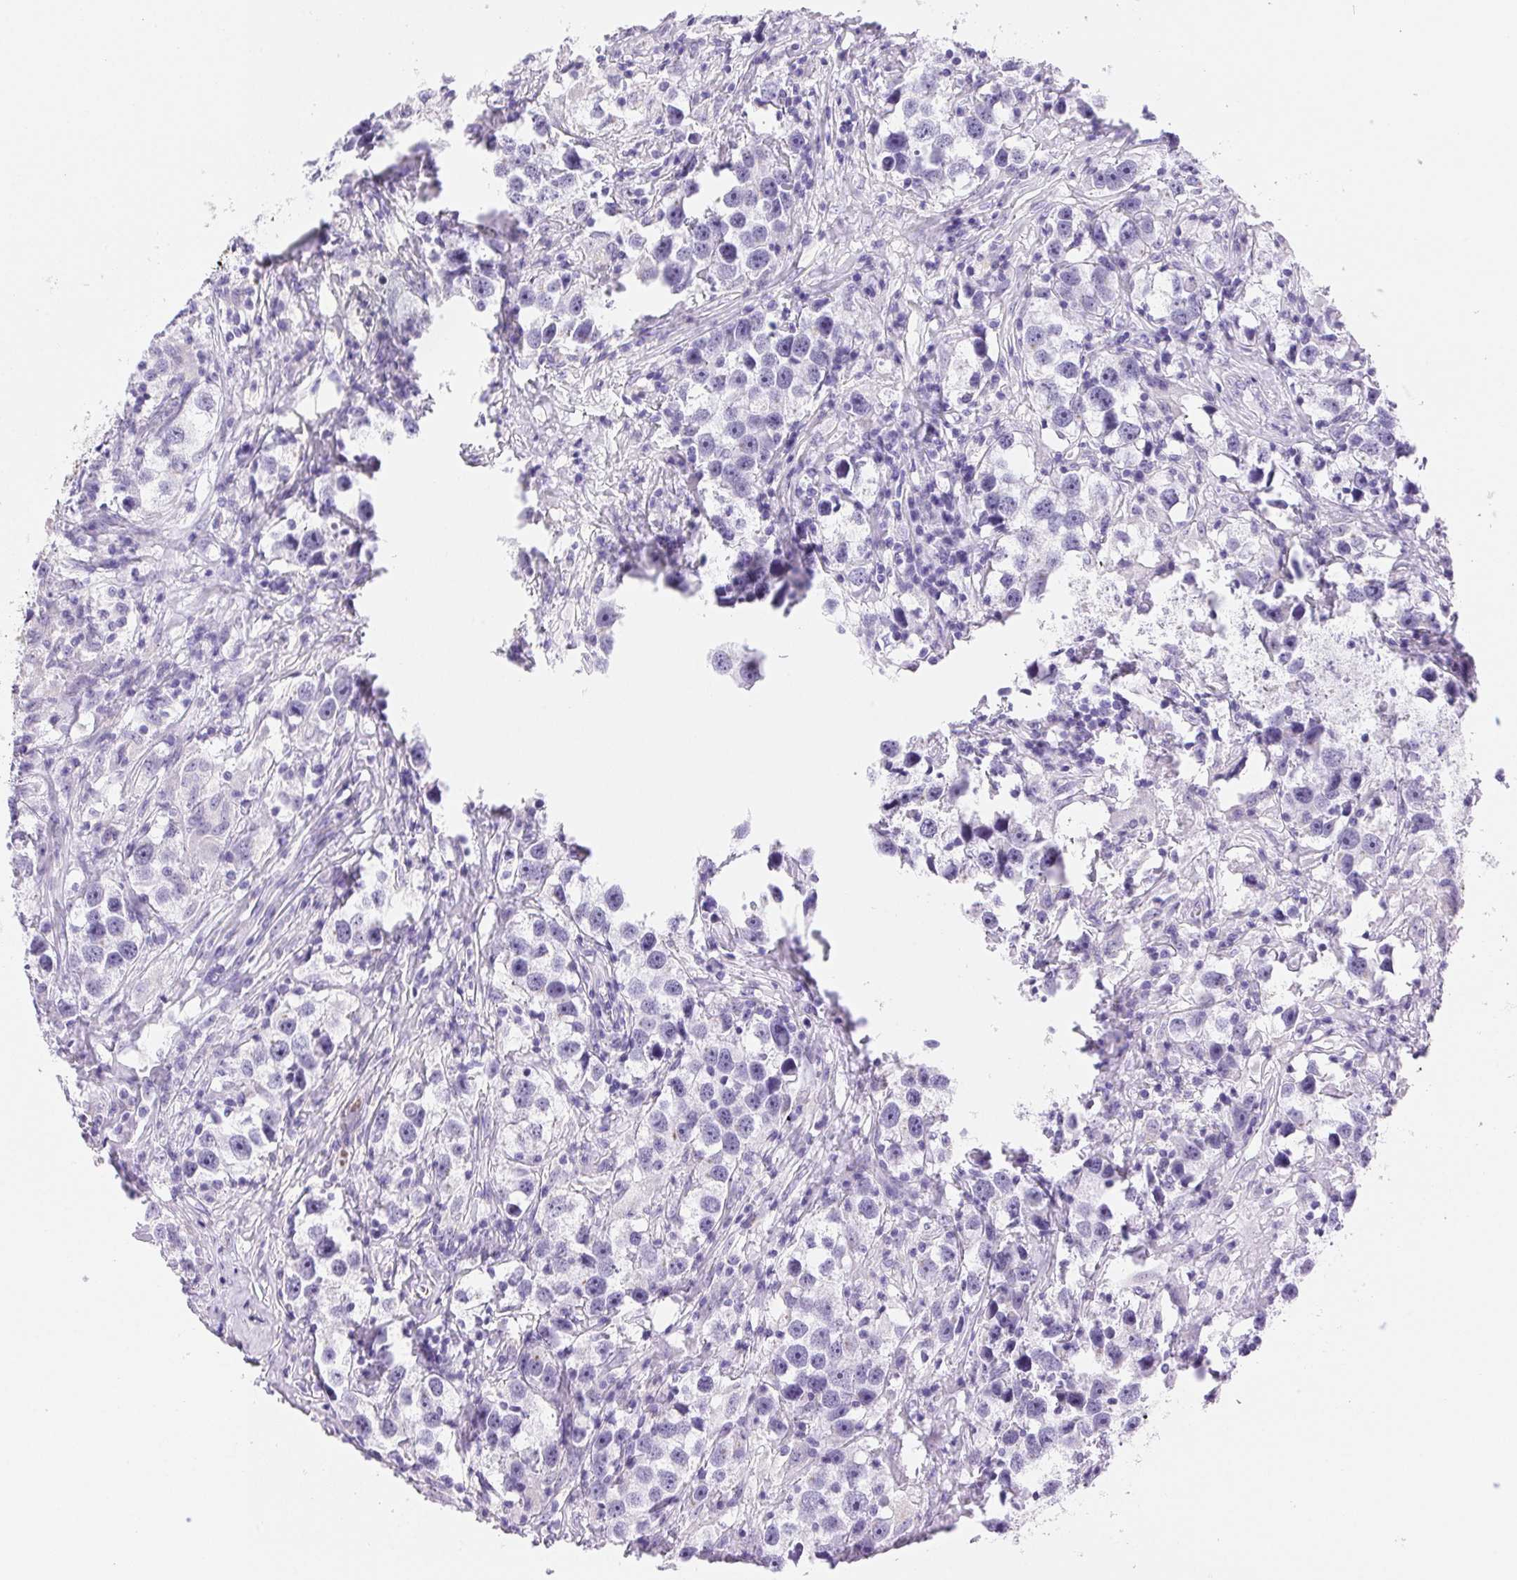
{"staining": {"intensity": "negative", "quantity": "none", "location": "none"}, "tissue": "testis cancer", "cell_type": "Tumor cells", "image_type": "cancer", "snomed": [{"axis": "morphology", "description": "Seminoma, NOS"}, {"axis": "topography", "description": "Testis"}], "caption": "High power microscopy image of an IHC image of testis cancer (seminoma), revealing no significant expression in tumor cells. The staining was performed using DAB (3,3'-diaminobenzidine) to visualize the protein expression in brown, while the nuclei were stained in blue with hematoxylin (Magnification: 20x).", "gene": "SERPINB3", "patient": {"sex": "male", "age": 49}}